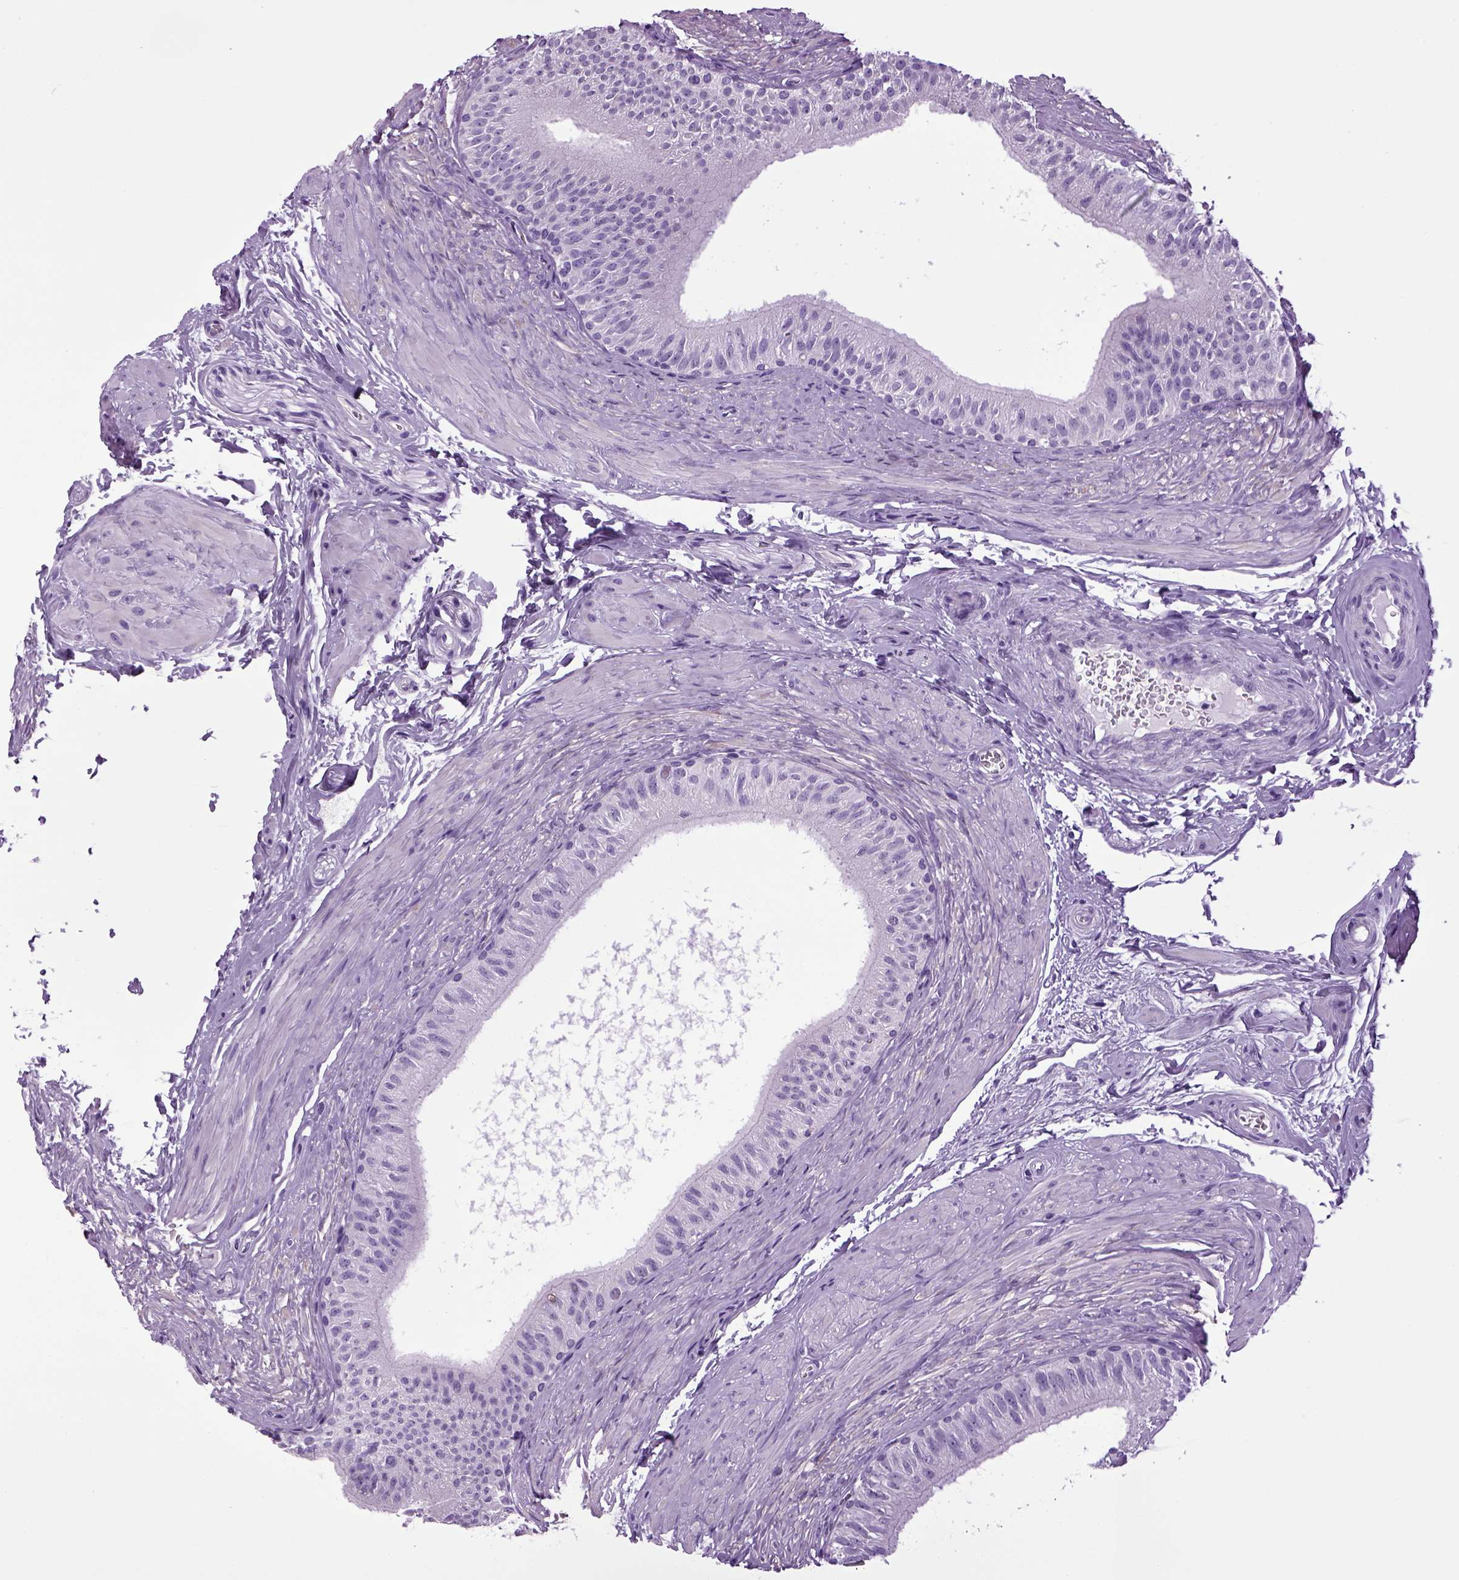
{"staining": {"intensity": "negative", "quantity": "none", "location": "none"}, "tissue": "epididymis", "cell_type": "Glandular cells", "image_type": "normal", "snomed": [{"axis": "morphology", "description": "Normal tissue, NOS"}, {"axis": "topography", "description": "Epididymis"}], "caption": "Epididymis was stained to show a protein in brown. There is no significant staining in glandular cells. (DAB (3,3'-diaminobenzidine) immunohistochemistry, high magnification).", "gene": "HMCN2", "patient": {"sex": "male", "age": 36}}